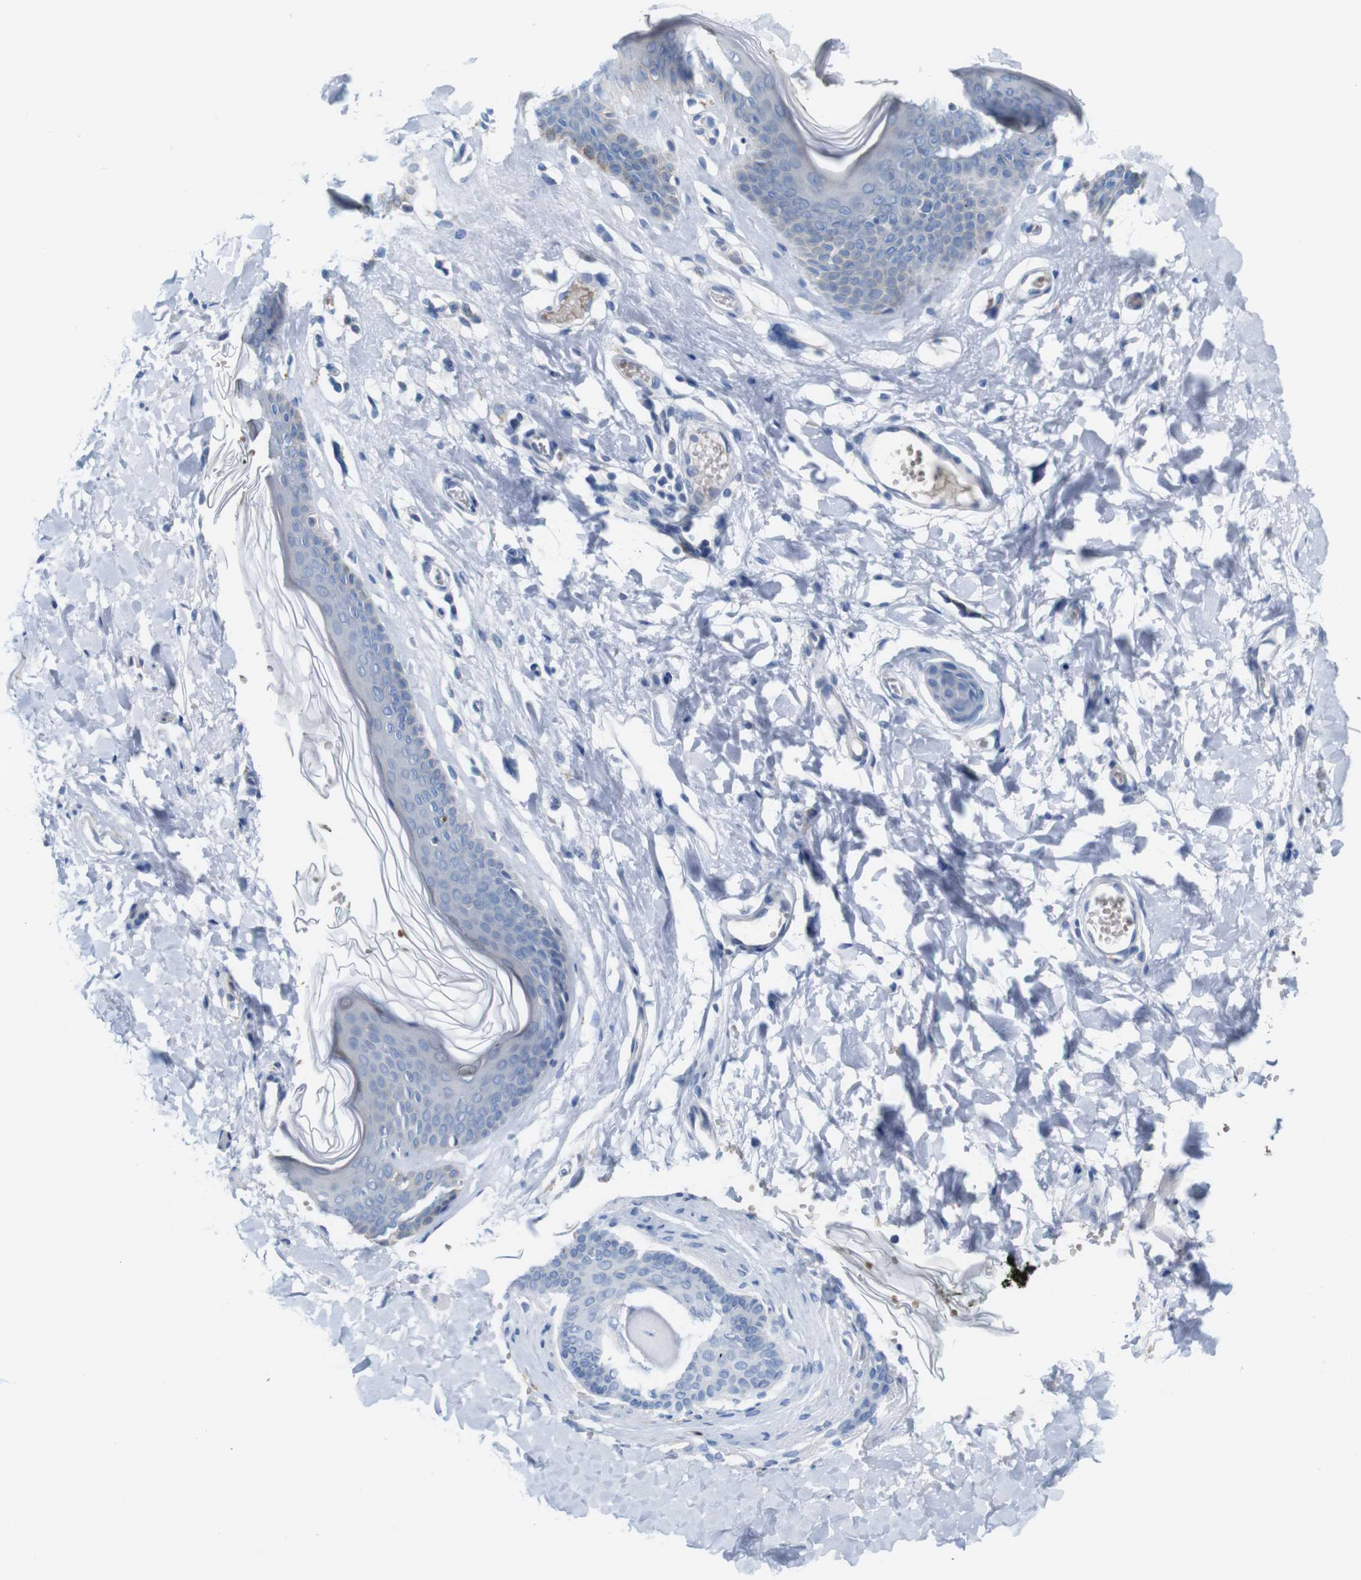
{"staining": {"intensity": "weak", "quantity": "<25%", "location": "cytoplasmic/membranous"}, "tissue": "skin", "cell_type": "Epidermal cells", "image_type": "normal", "snomed": [{"axis": "morphology", "description": "Normal tissue, NOS"}, {"axis": "morphology", "description": "Inflammation, NOS"}, {"axis": "topography", "description": "Vulva"}], "caption": "This is a photomicrograph of immunohistochemistry staining of normal skin, which shows no expression in epidermal cells.", "gene": "IGSF8", "patient": {"sex": "female", "age": 84}}